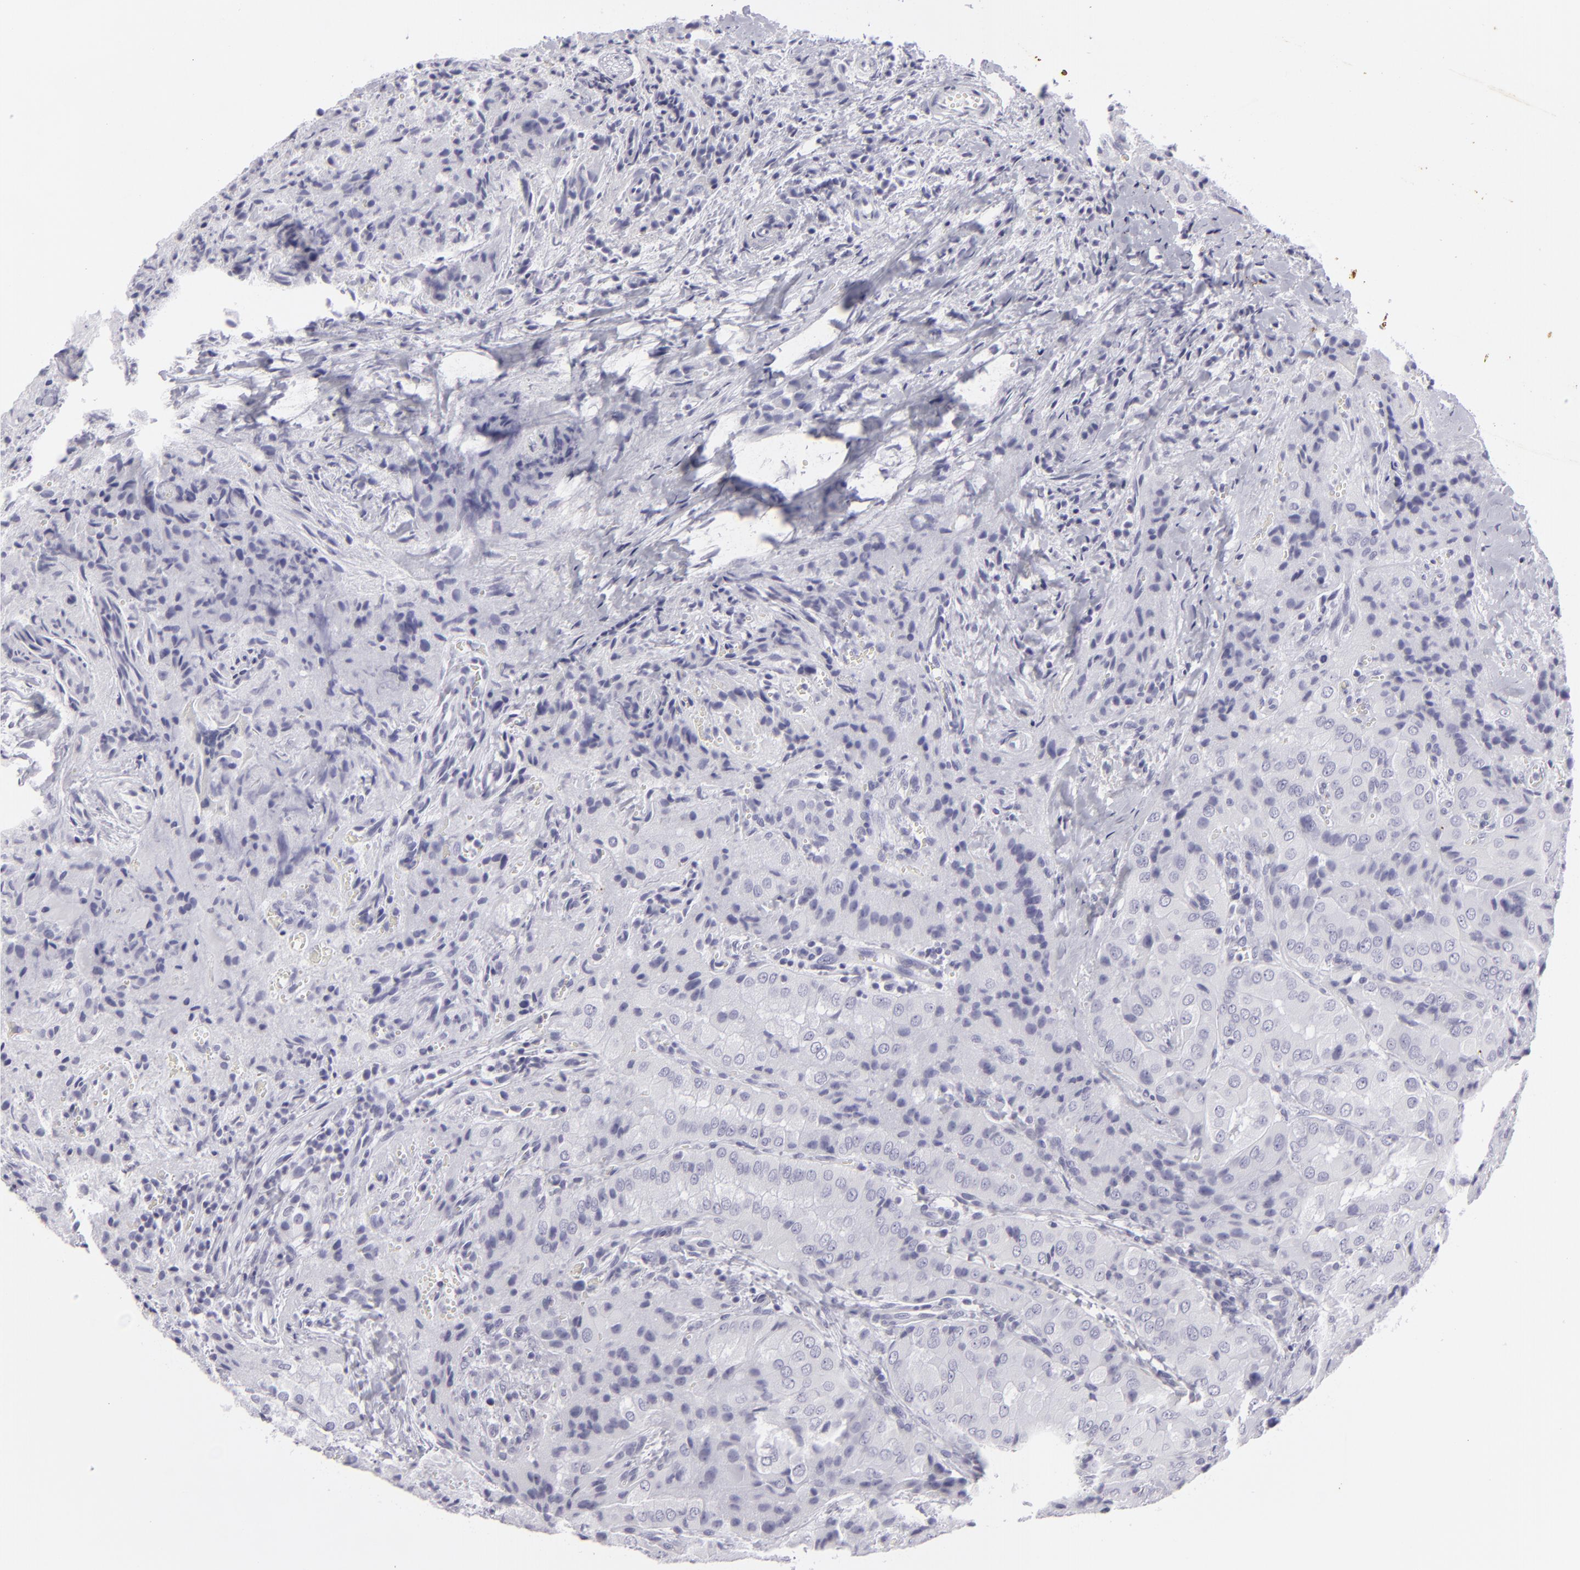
{"staining": {"intensity": "negative", "quantity": "none", "location": "none"}, "tissue": "thyroid cancer", "cell_type": "Tumor cells", "image_type": "cancer", "snomed": [{"axis": "morphology", "description": "Papillary adenocarcinoma, NOS"}, {"axis": "topography", "description": "Thyroid gland"}], "caption": "Tumor cells are negative for brown protein staining in thyroid papillary adenocarcinoma. (Stains: DAB immunohistochemistry with hematoxylin counter stain, Microscopy: brightfield microscopy at high magnification).", "gene": "KRT1", "patient": {"sex": "female", "age": 71}}